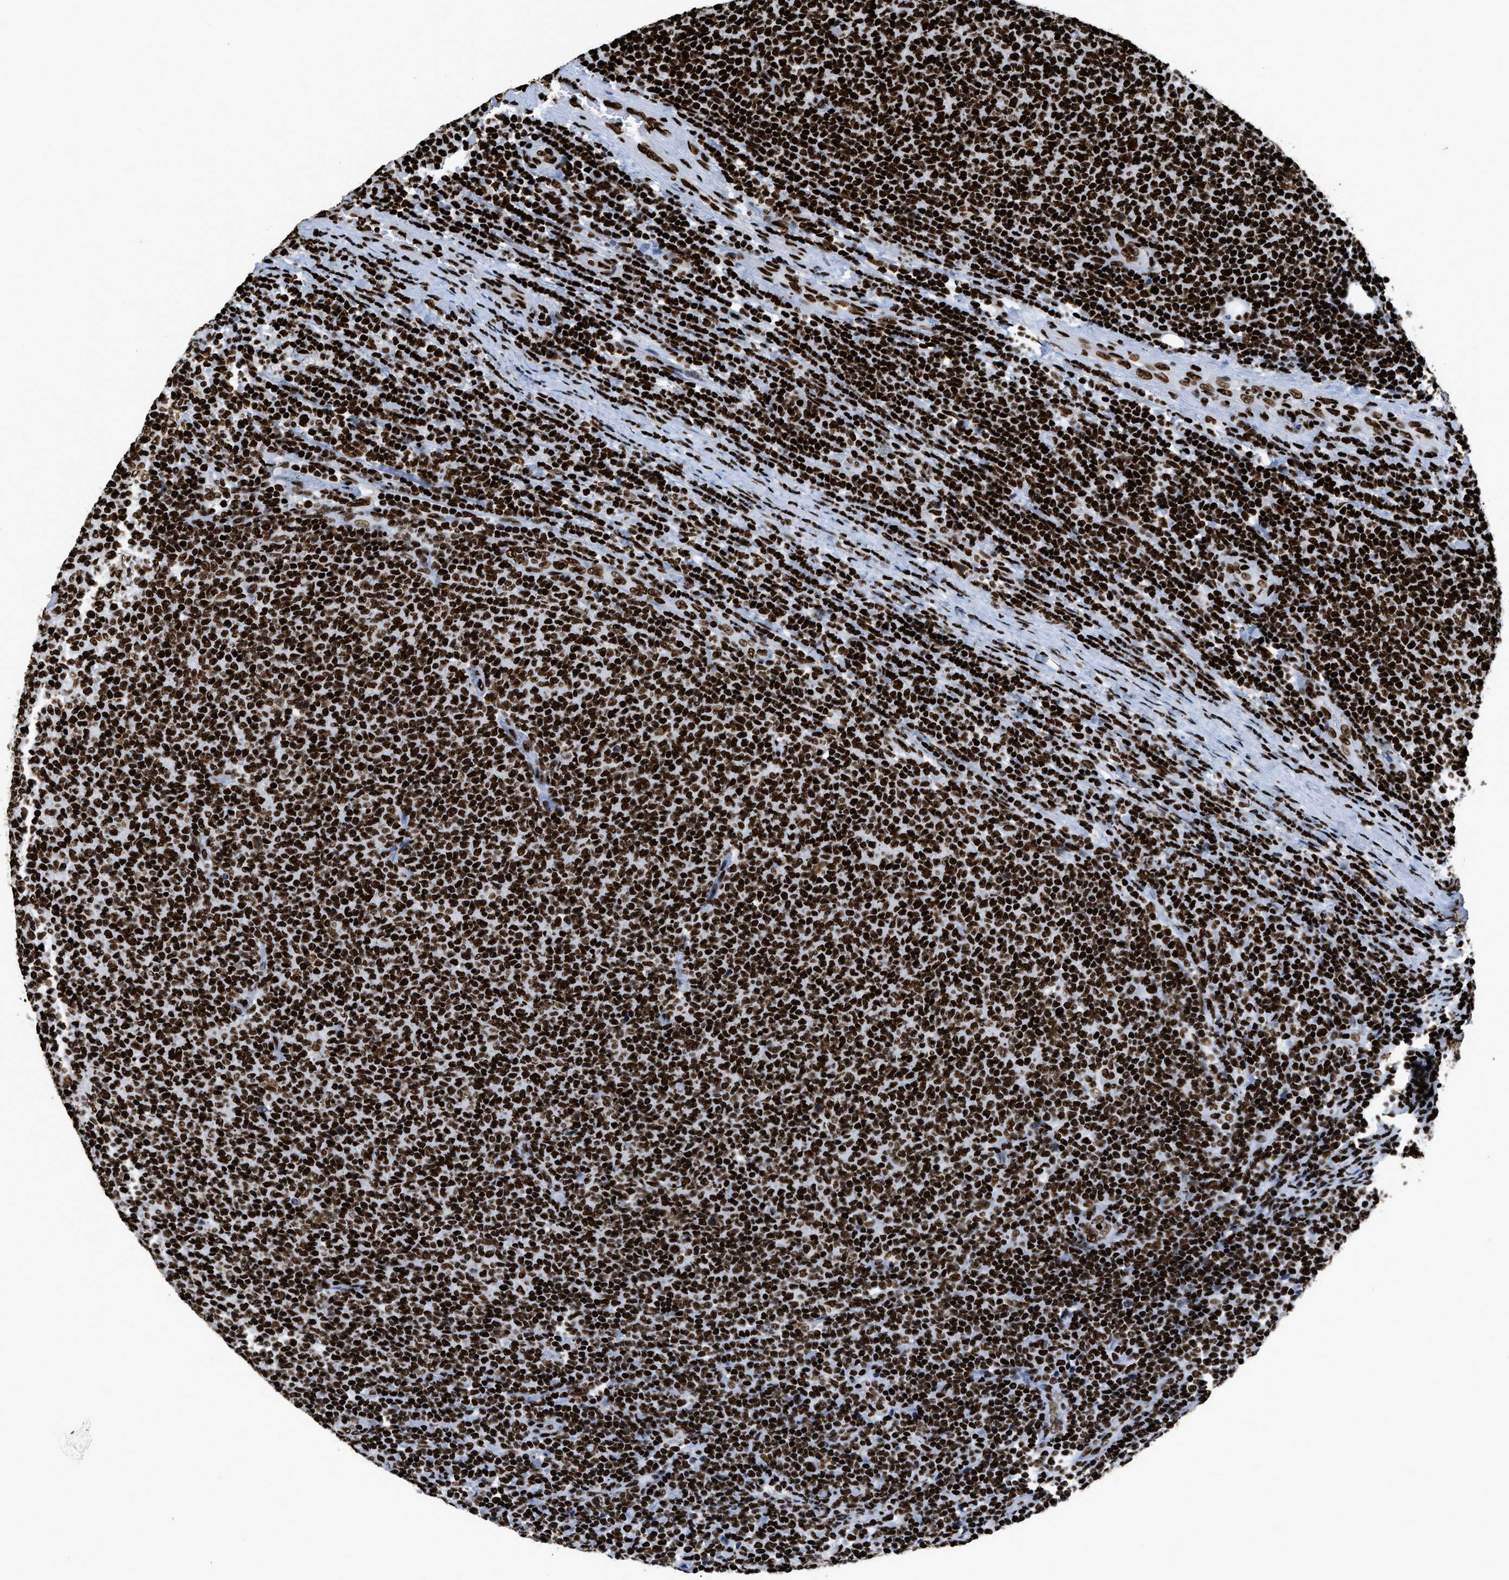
{"staining": {"intensity": "strong", "quantity": ">75%", "location": "nuclear"}, "tissue": "lymphoma", "cell_type": "Tumor cells", "image_type": "cancer", "snomed": [{"axis": "morphology", "description": "Malignant lymphoma, non-Hodgkin's type, Low grade"}, {"axis": "topography", "description": "Lymph node"}], "caption": "The immunohistochemical stain shows strong nuclear positivity in tumor cells of lymphoma tissue. The staining was performed using DAB (3,3'-diaminobenzidine) to visualize the protein expression in brown, while the nuclei were stained in blue with hematoxylin (Magnification: 20x).", "gene": "HNRNPM", "patient": {"sex": "male", "age": 66}}